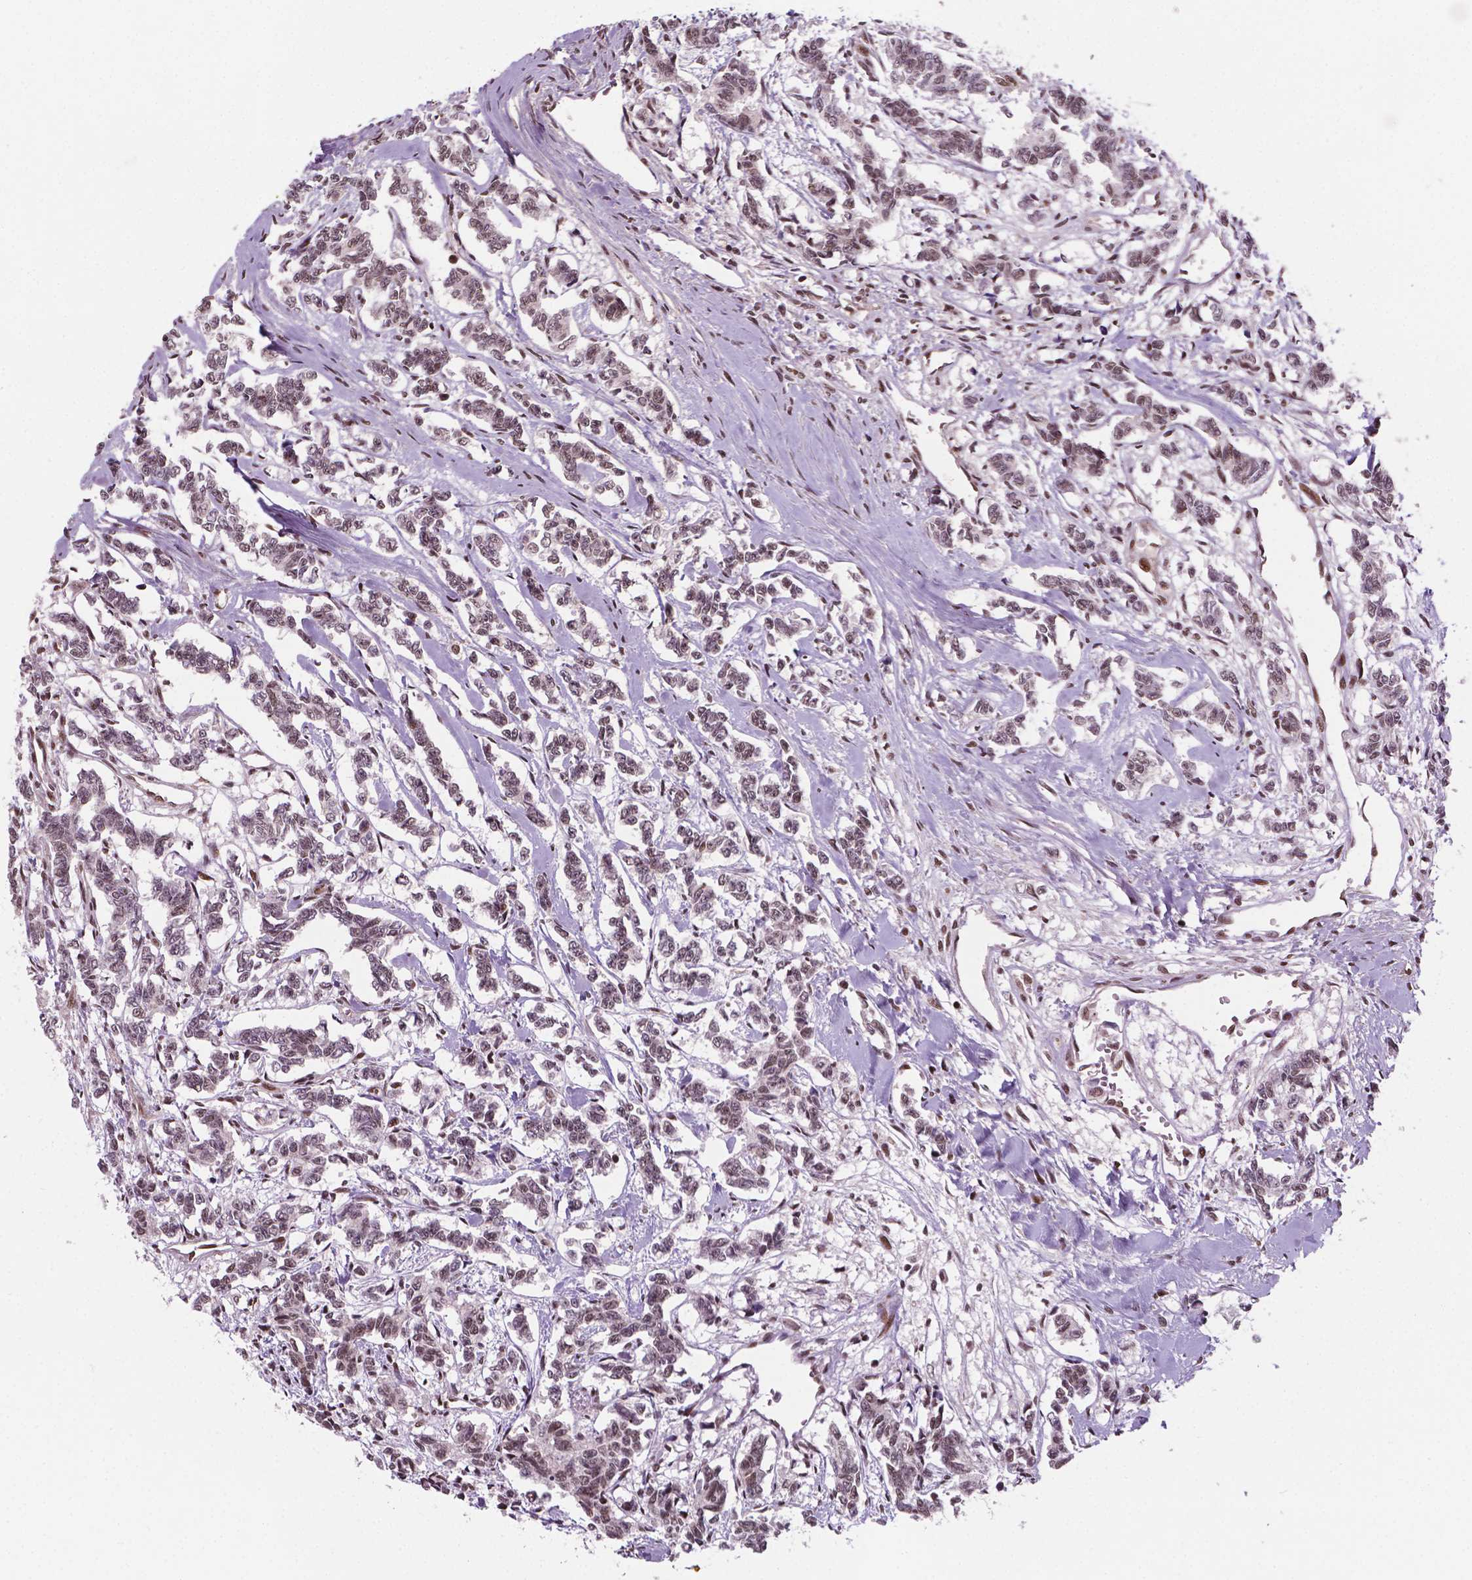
{"staining": {"intensity": "weak", "quantity": "25%-75%", "location": "nuclear"}, "tissue": "carcinoid", "cell_type": "Tumor cells", "image_type": "cancer", "snomed": [{"axis": "morphology", "description": "Carcinoid, malignant, NOS"}, {"axis": "topography", "description": "Kidney"}], "caption": "IHC photomicrograph of human carcinoid (malignant) stained for a protein (brown), which exhibits low levels of weak nuclear staining in about 25%-75% of tumor cells.", "gene": "SIRT6", "patient": {"sex": "female", "age": 41}}